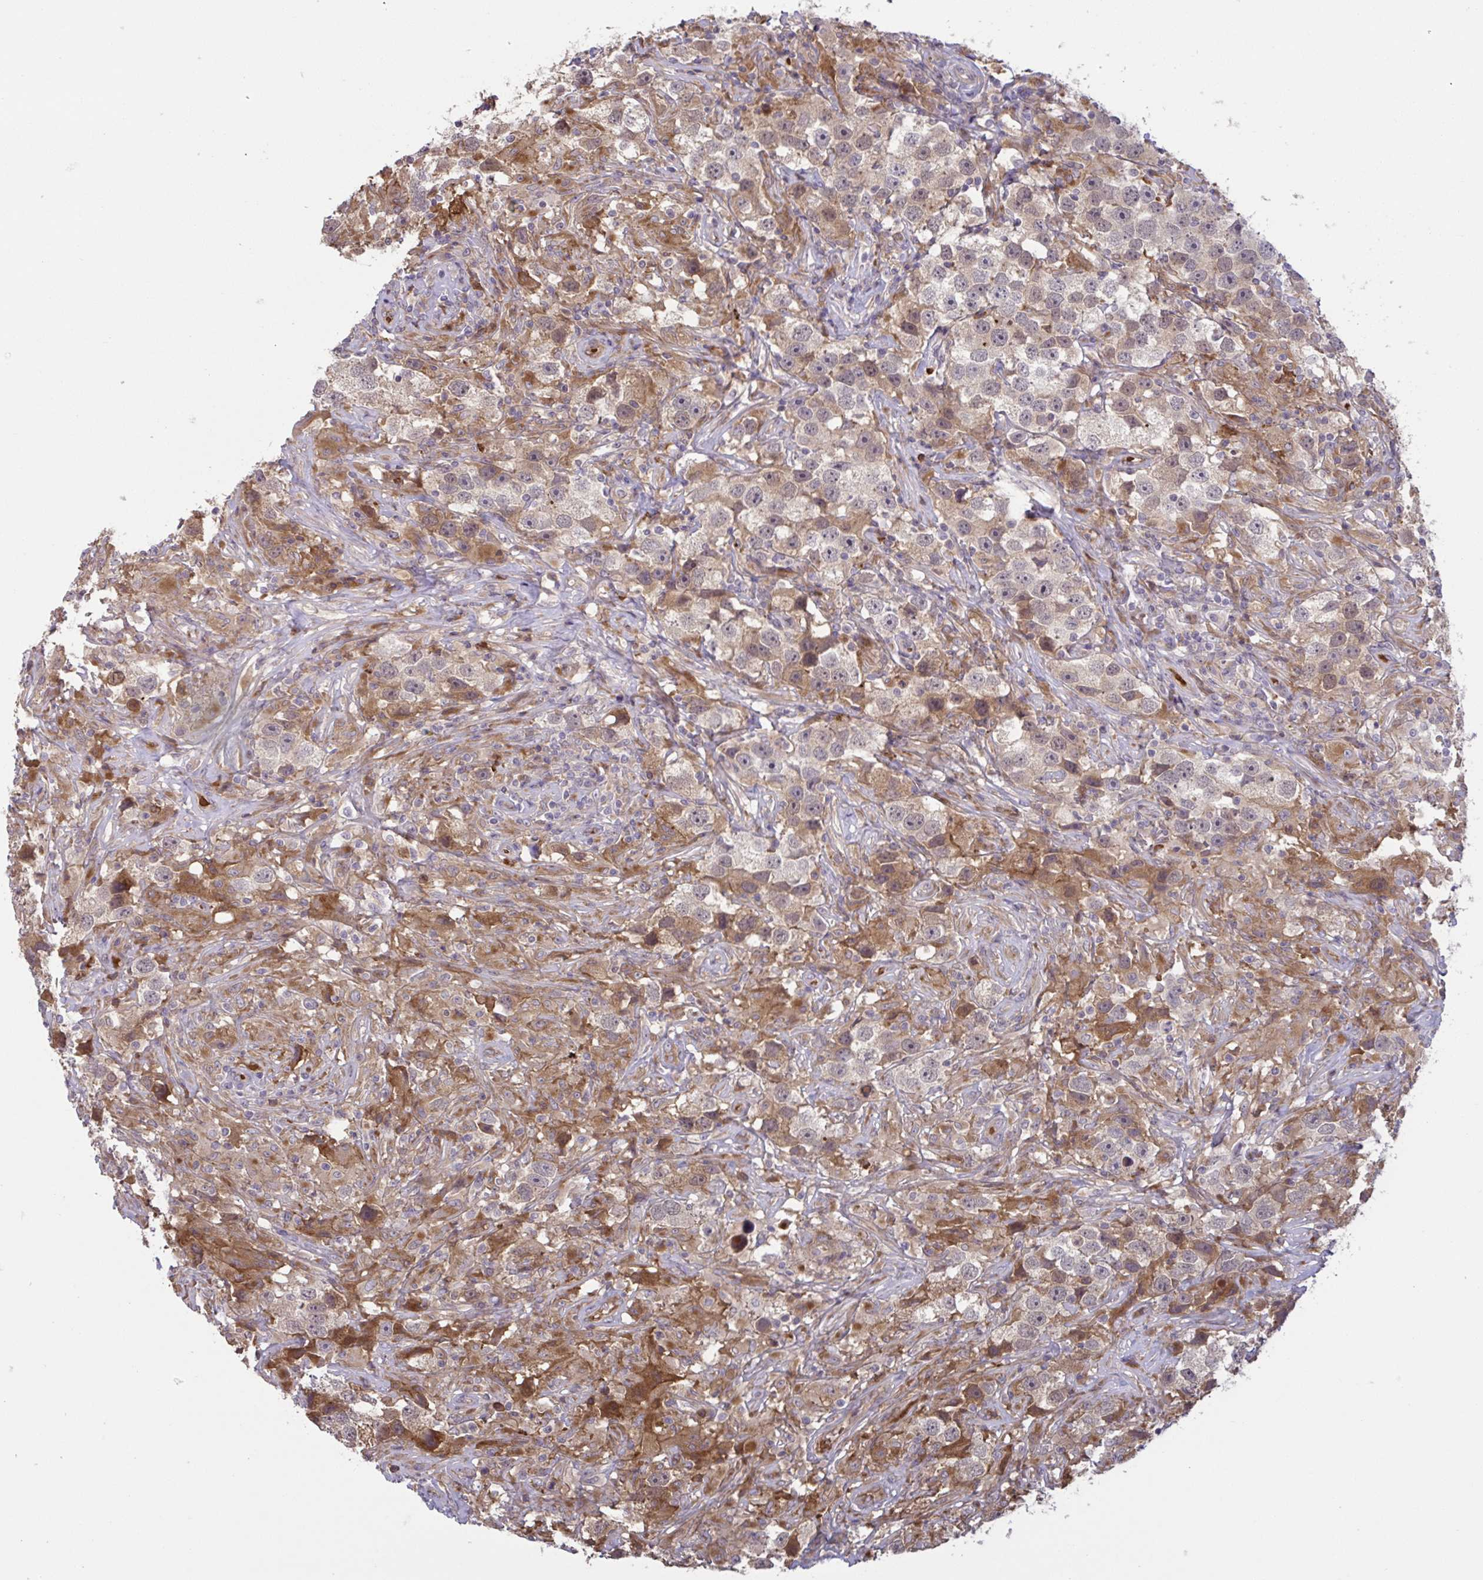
{"staining": {"intensity": "weak", "quantity": "25%-75%", "location": "cytoplasmic/membranous"}, "tissue": "testis cancer", "cell_type": "Tumor cells", "image_type": "cancer", "snomed": [{"axis": "morphology", "description": "Seminoma, NOS"}, {"axis": "topography", "description": "Testis"}], "caption": "Testis cancer (seminoma) was stained to show a protein in brown. There is low levels of weak cytoplasmic/membranous positivity in approximately 25%-75% of tumor cells. The protein is stained brown, and the nuclei are stained in blue (DAB IHC with brightfield microscopy, high magnification).", "gene": "IL1R1", "patient": {"sex": "male", "age": 49}}